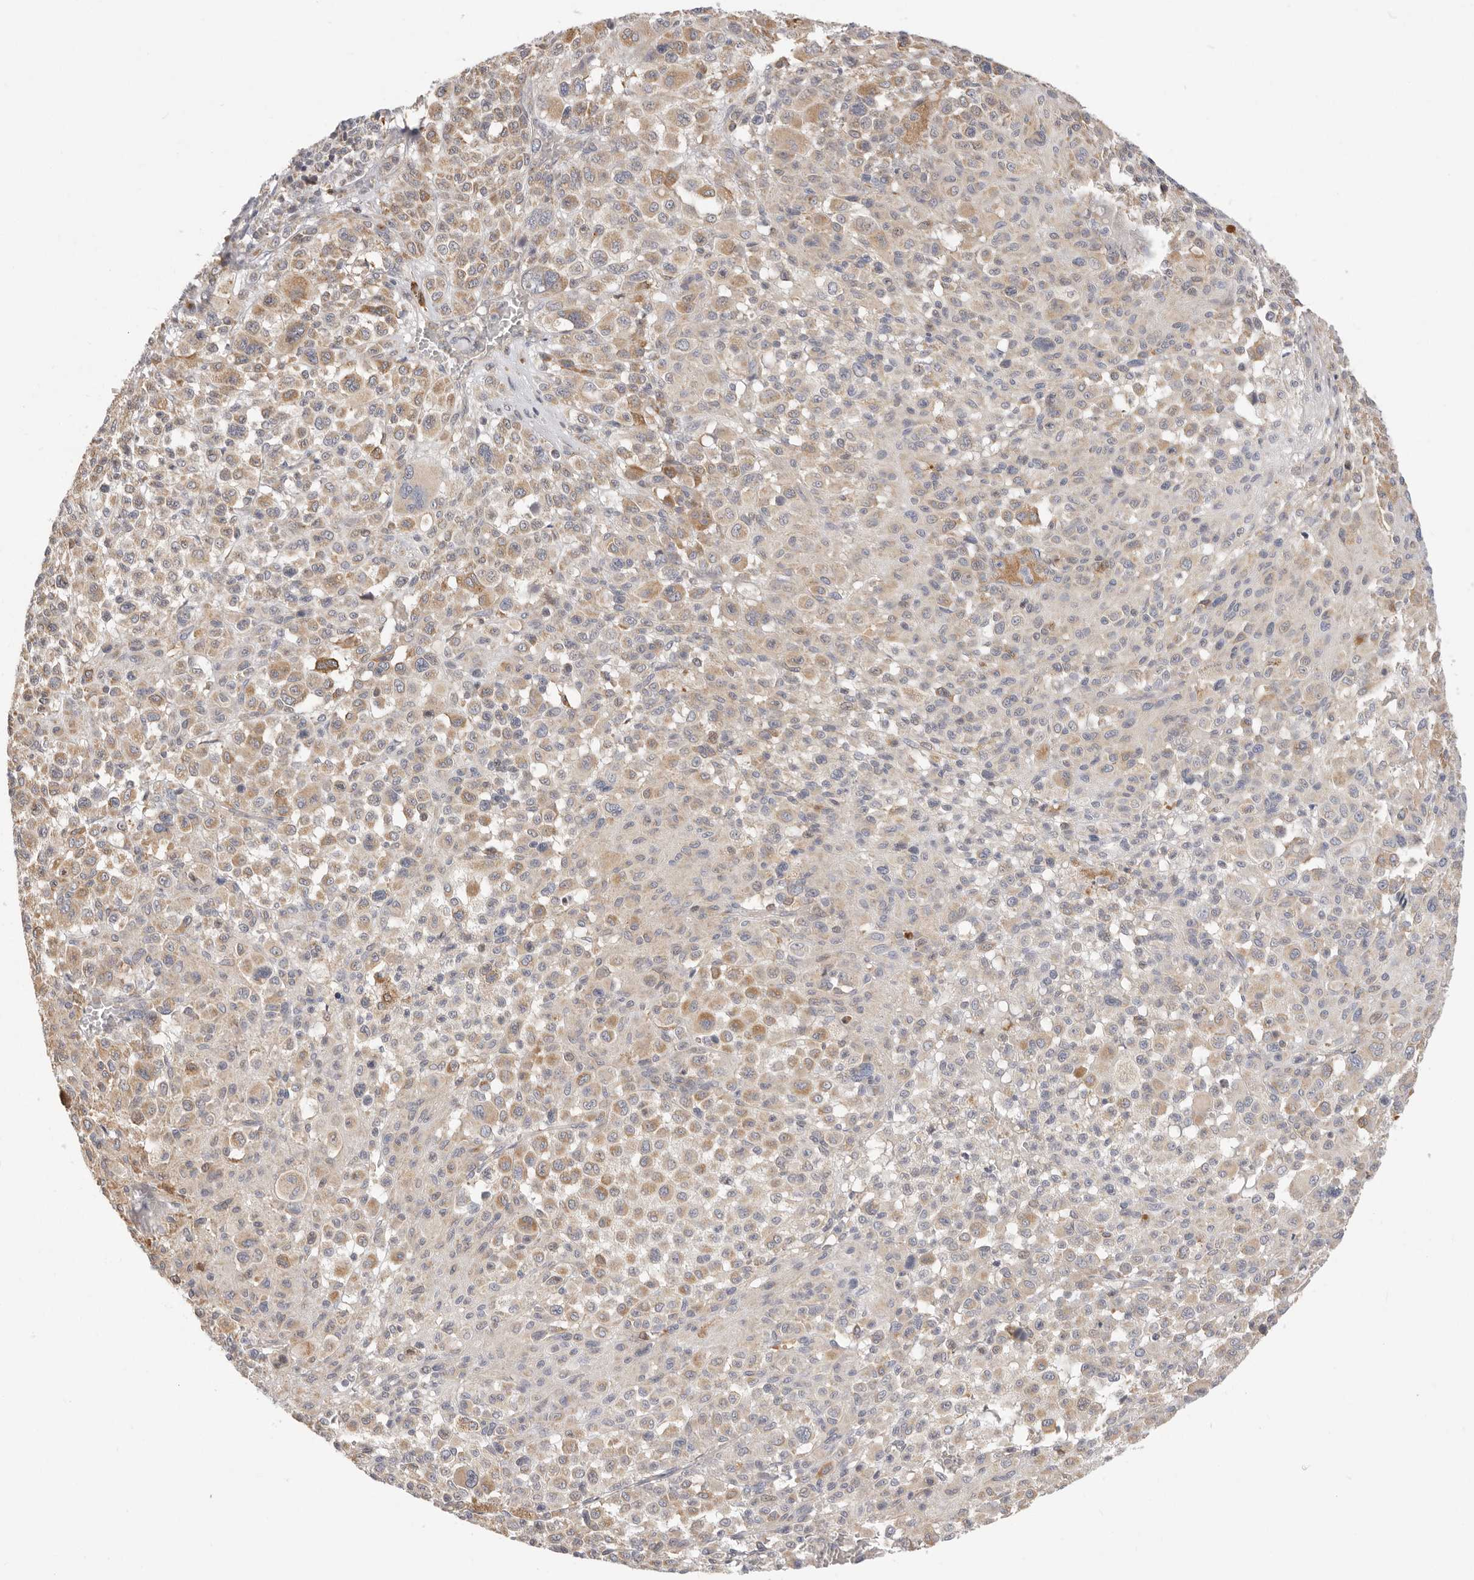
{"staining": {"intensity": "weak", "quantity": ">75%", "location": "cytoplasmic/membranous"}, "tissue": "melanoma", "cell_type": "Tumor cells", "image_type": "cancer", "snomed": [{"axis": "morphology", "description": "Malignant melanoma, Metastatic site"}, {"axis": "topography", "description": "Skin"}], "caption": "IHC image of neoplastic tissue: malignant melanoma (metastatic site) stained using immunohistochemistry demonstrates low levels of weak protein expression localized specifically in the cytoplasmic/membranous of tumor cells, appearing as a cytoplasmic/membranous brown color.", "gene": "USH1C", "patient": {"sex": "female", "age": 74}}